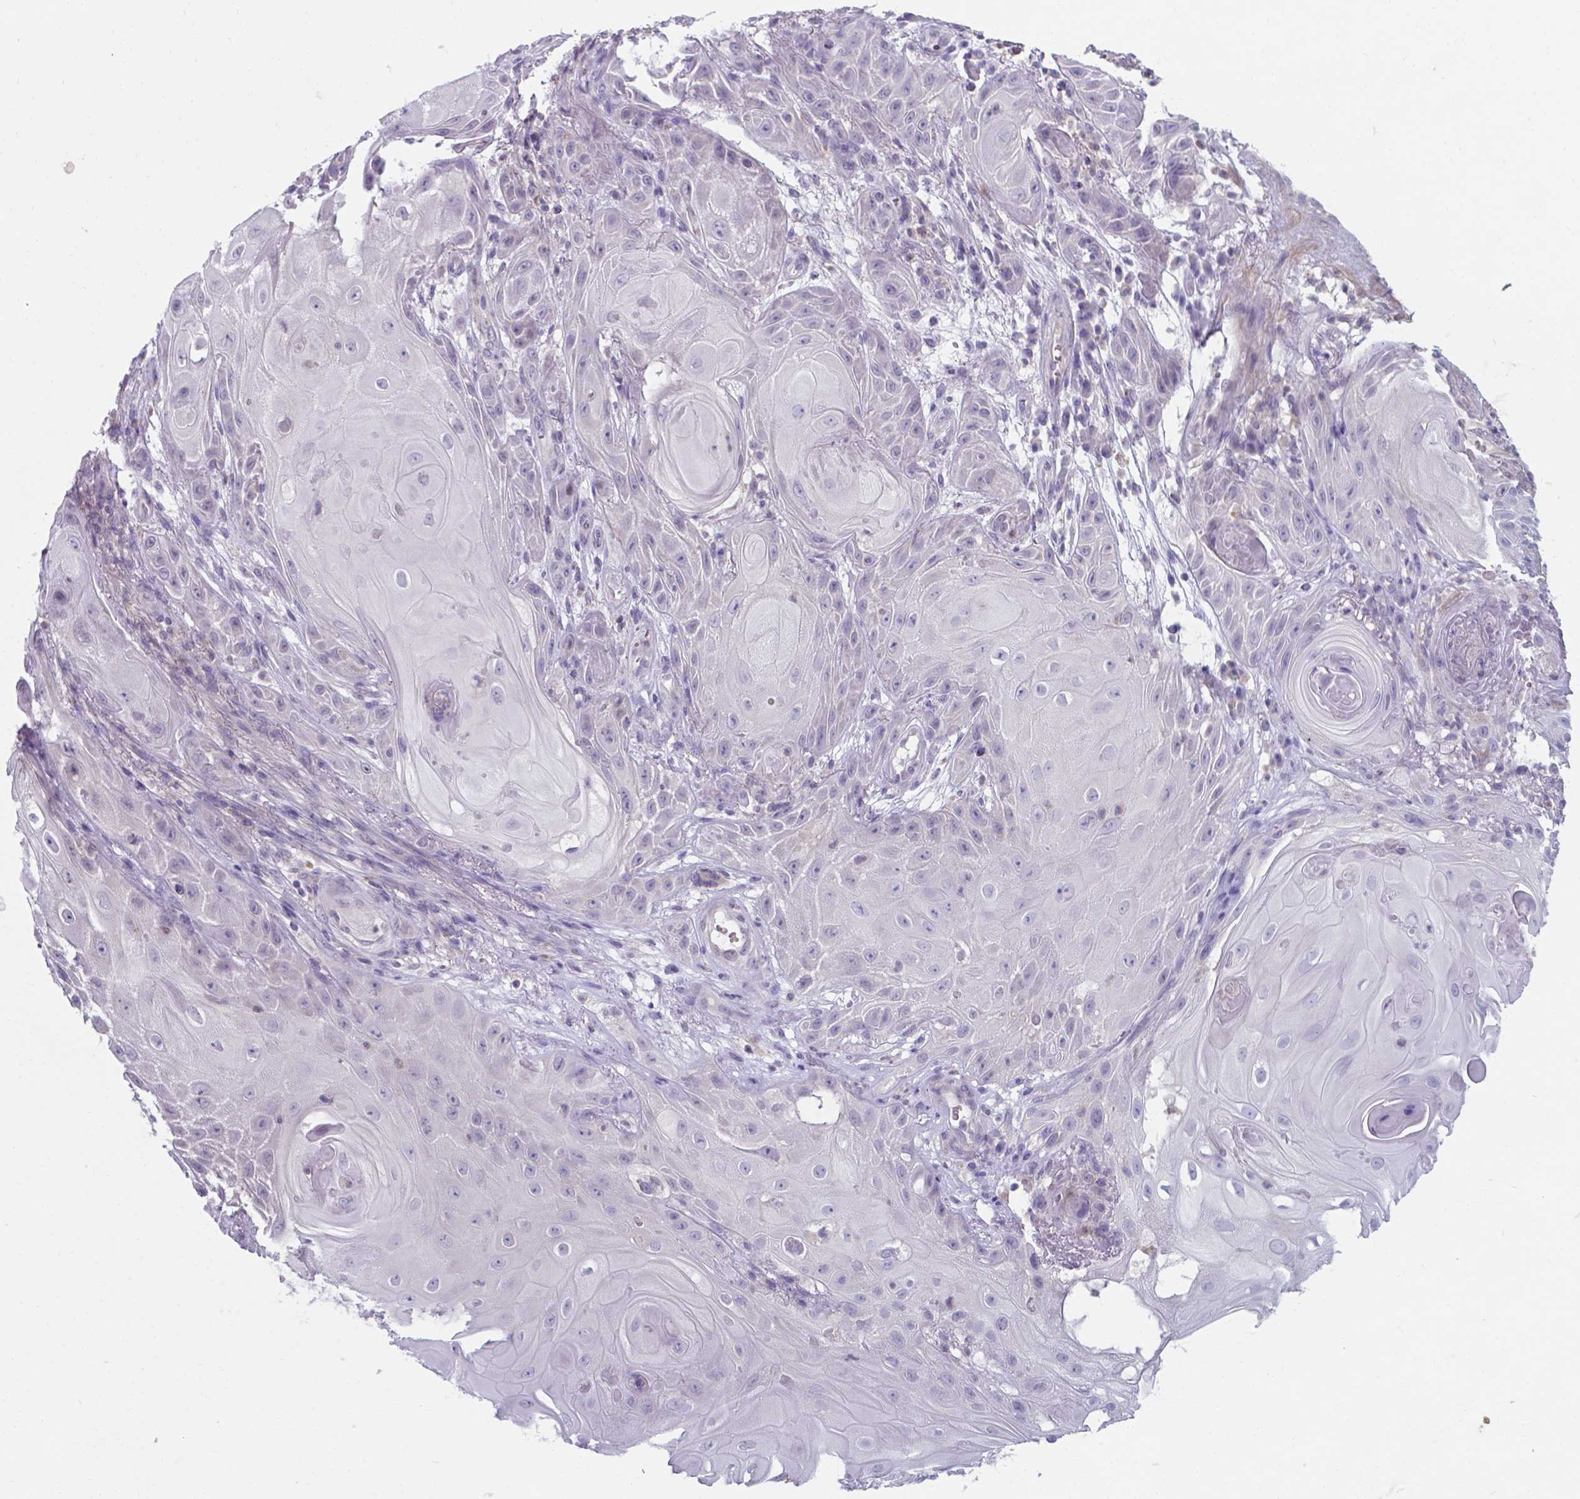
{"staining": {"intensity": "negative", "quantity": "none", "location": "none"}, "tissue": "skin cancer", "cell_type": "Tumor cells", "image_type": "cancer", "snomed": [{"axis": "morphology", "description": "Squamous cell carcinoma, NOS"}, {"axis": "topography", "description": "Skin"}], "caption": "The photomicrograph exhibits no significant expression in tumor cells of skin squamous cell carcinoma.", "gene": "AP5B1", "patient": {"sex": "male", "age": 62}}